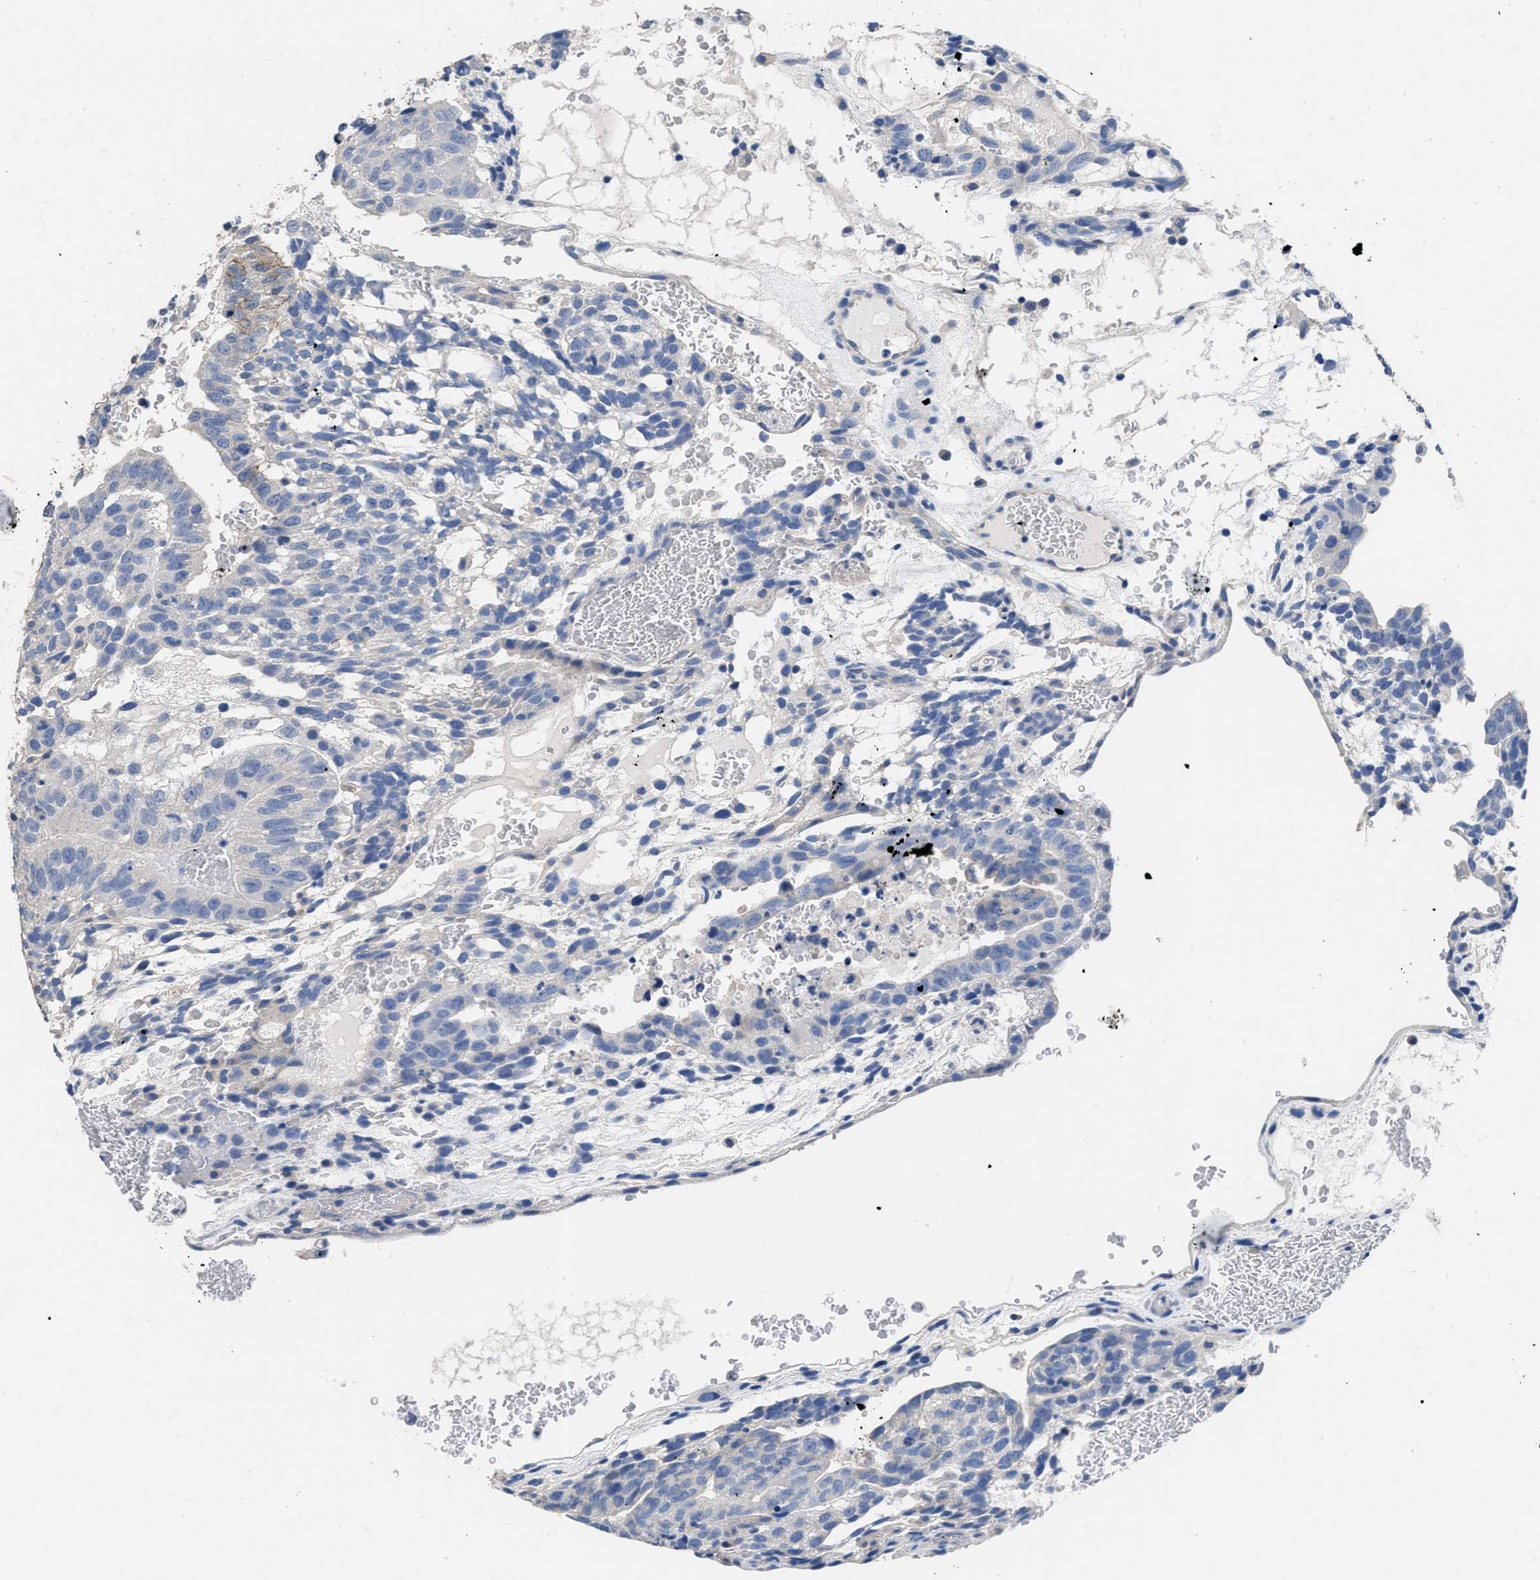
{"staining": {"intensity": "negative", "quantity": "none", "location": "none"}, "tissue": "testis cancer", "cell_type": "Tumor cells", "image_type": "cancer", "snomed": [{"axis": "morphology", "description": "Seminoma, NOS"}, {"axis": "morphology", "description": "Carcinoma, Embryonal, NOS"}, {"axis": "topography", "description": "Testis"}], "caption": "Immunohistochemistry photomicrograph of neoplastic tissue: testis cancer stained with DAB (3,3'-diaminobenzidine) exhibits no significant protein positivity in tumor cells. (DAB (3,3'-diaminobenzidine) immunohistochemistry (IHC) with hematoxylin counter stain).", "gene": "CA9", "patient": {"sex": "male", "age": 52}}